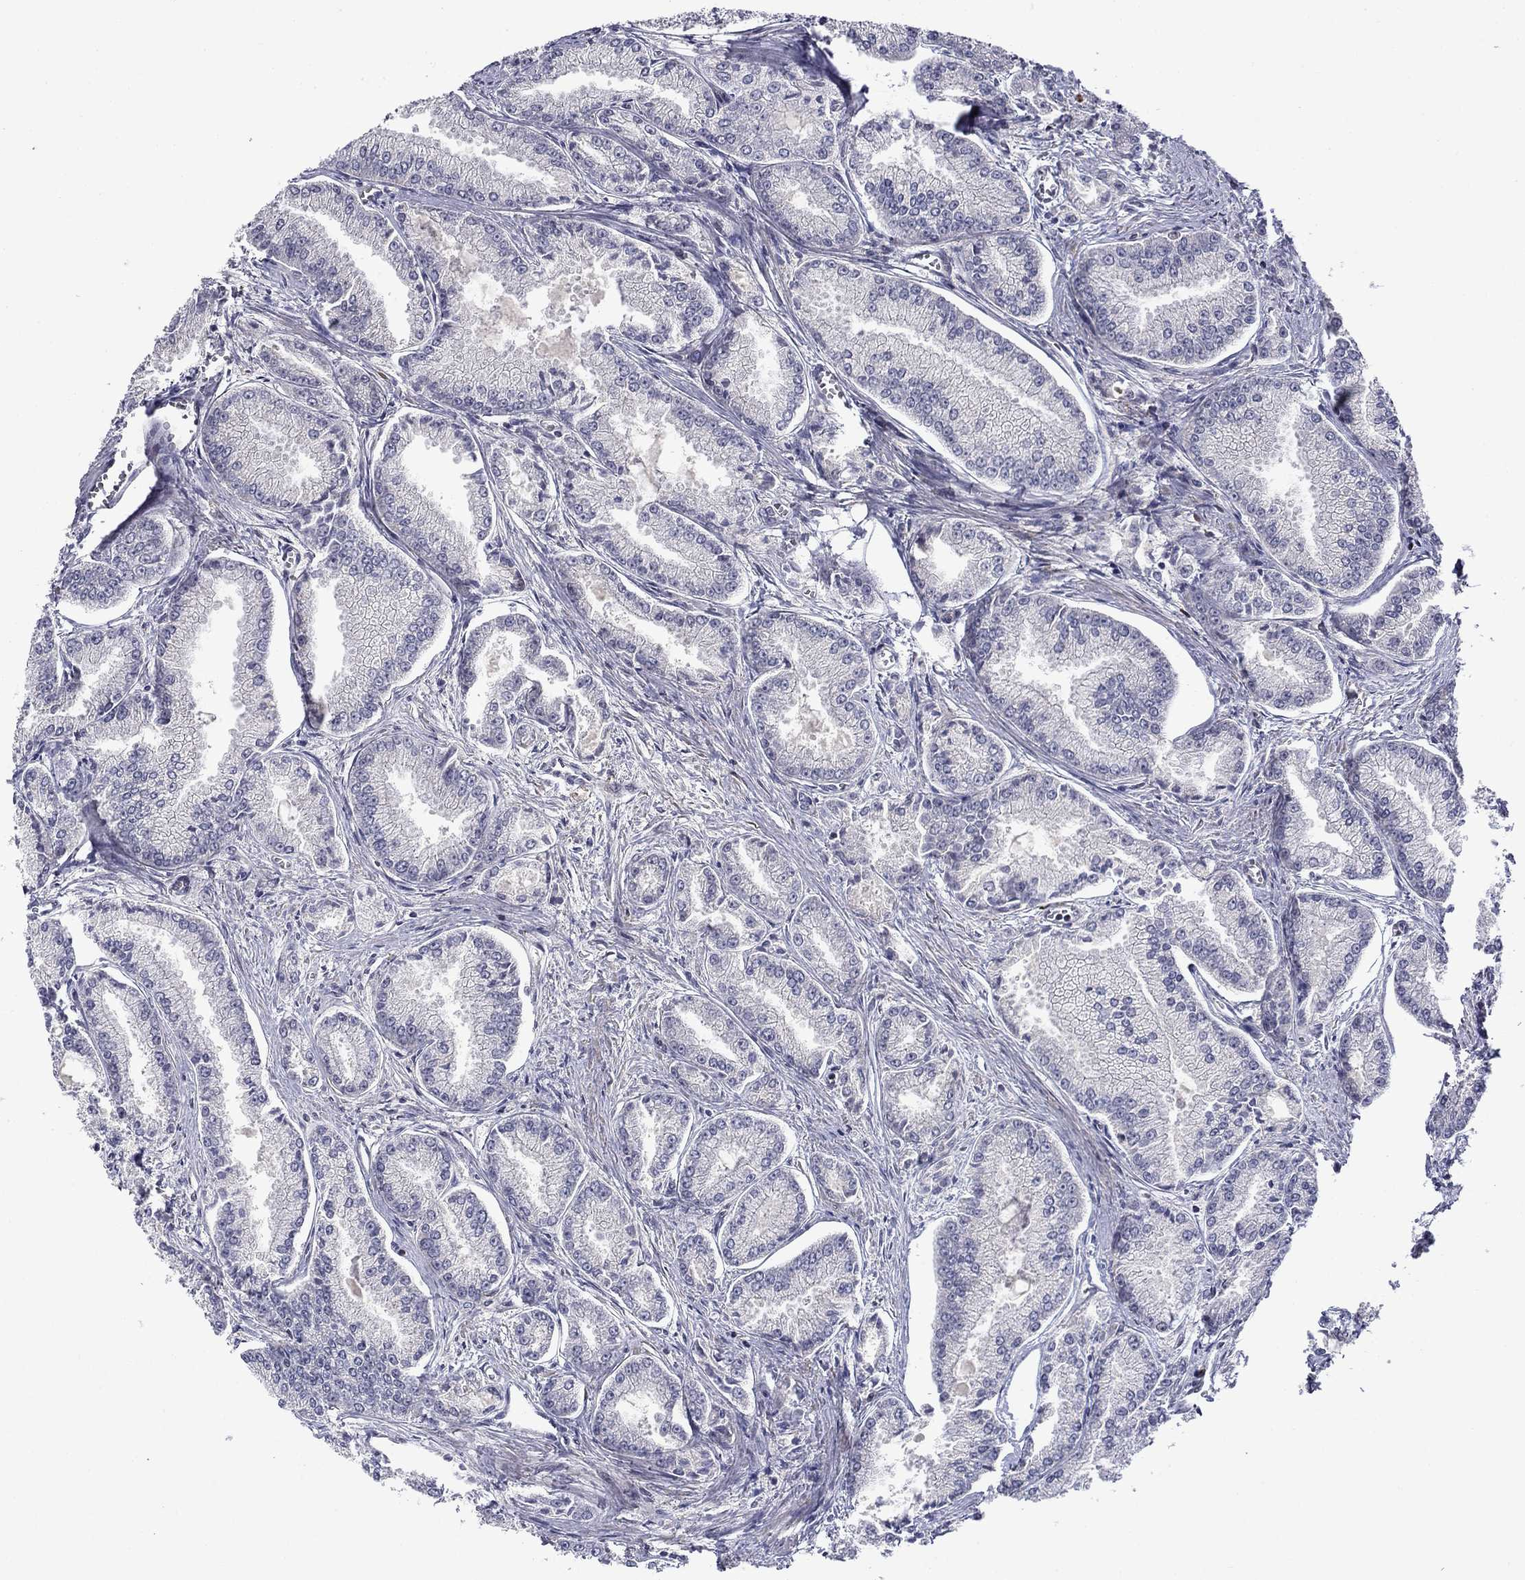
{"staining": {"intensity": "negative", "quantity": "none", "location": "none"}, "tissue": "prostate cancer", "cell_type": "Tumor cells", "image_type": "cancer", "snomed": [{"axis": "morphology", "description": "Adenocarcinoma, NOS"}, {"axis": "morphology", "description": "Adenocarcinoma, High grade"}, {"axis": "topography", "description": "Prostate"}], "caption": "Prostate cancer (adenocarcinoma) was stained to show a protein in brown. There is no significant expression in tumor cells. The staining was performed using DAB to visualize the protein expression in brown, while the nuclei were stained in blue with hematoxylin (Magnification: 20x).", "gene": "B3GAT1", "patient": {"sex": "male", "age": 70}}